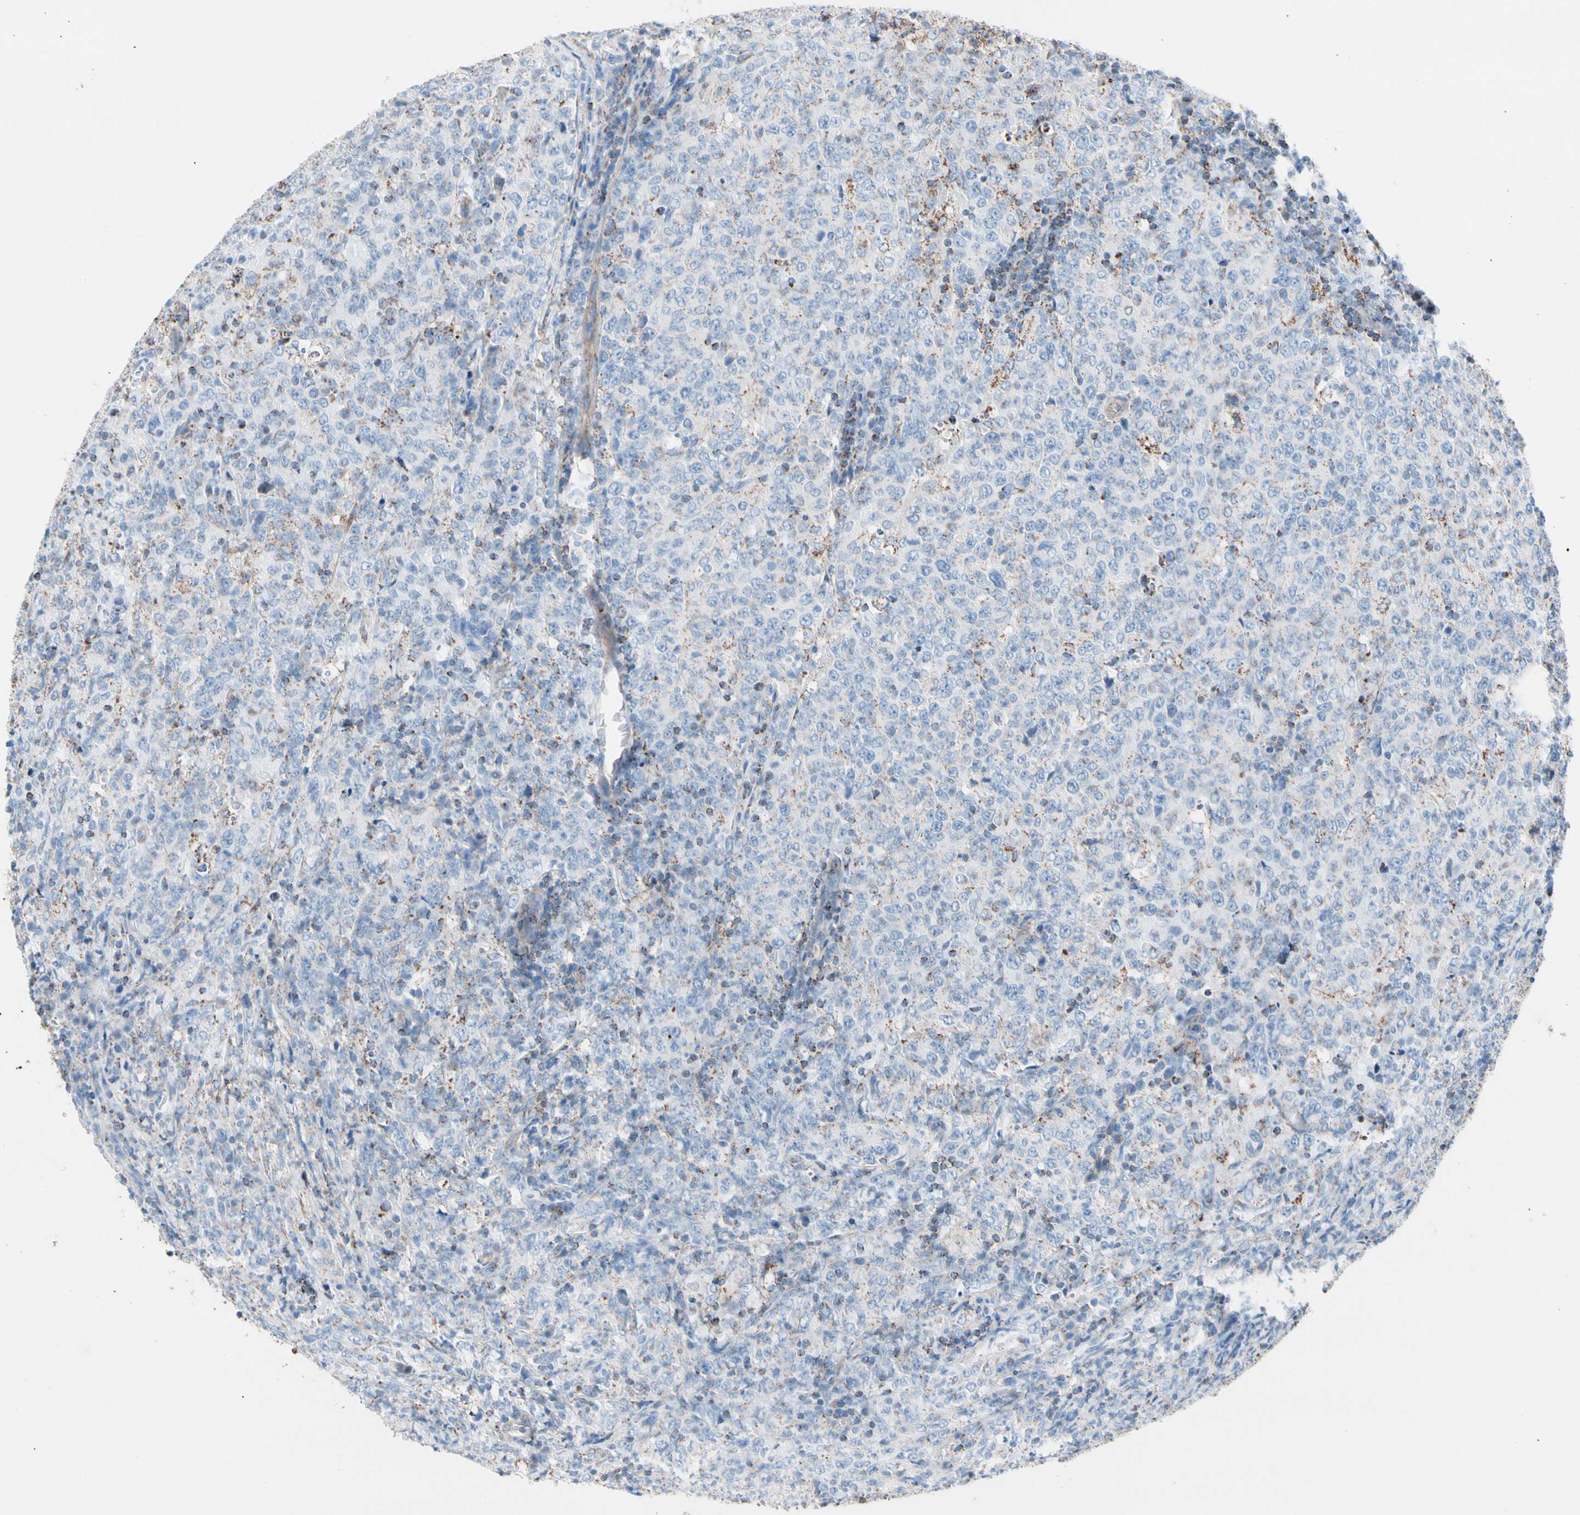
{"staining": {"intensity": "moderate", "quantity": "<25%", "location": "cytoplasmic/membranous"}, "tissue": "lymphoma", "cell_type": "Tumor cells", "image_type": "cancer", "snomed": [{"axis": "morphology", "description": "Malignant lymphoma, non-Hodgkin's type, High grade"}, {"axis": "topography", "description": "Tonsil"}], "caption": "About <25% of tumor cells in malignant lymphoma, non-Hodgkin's type (high-grade) demonstrate moderate cytoplasmic/membranous protein staining as visualized by brown immunohistochemical staining.", "gene": "HK1", "patient": {"sex": "female", "age": 36}}